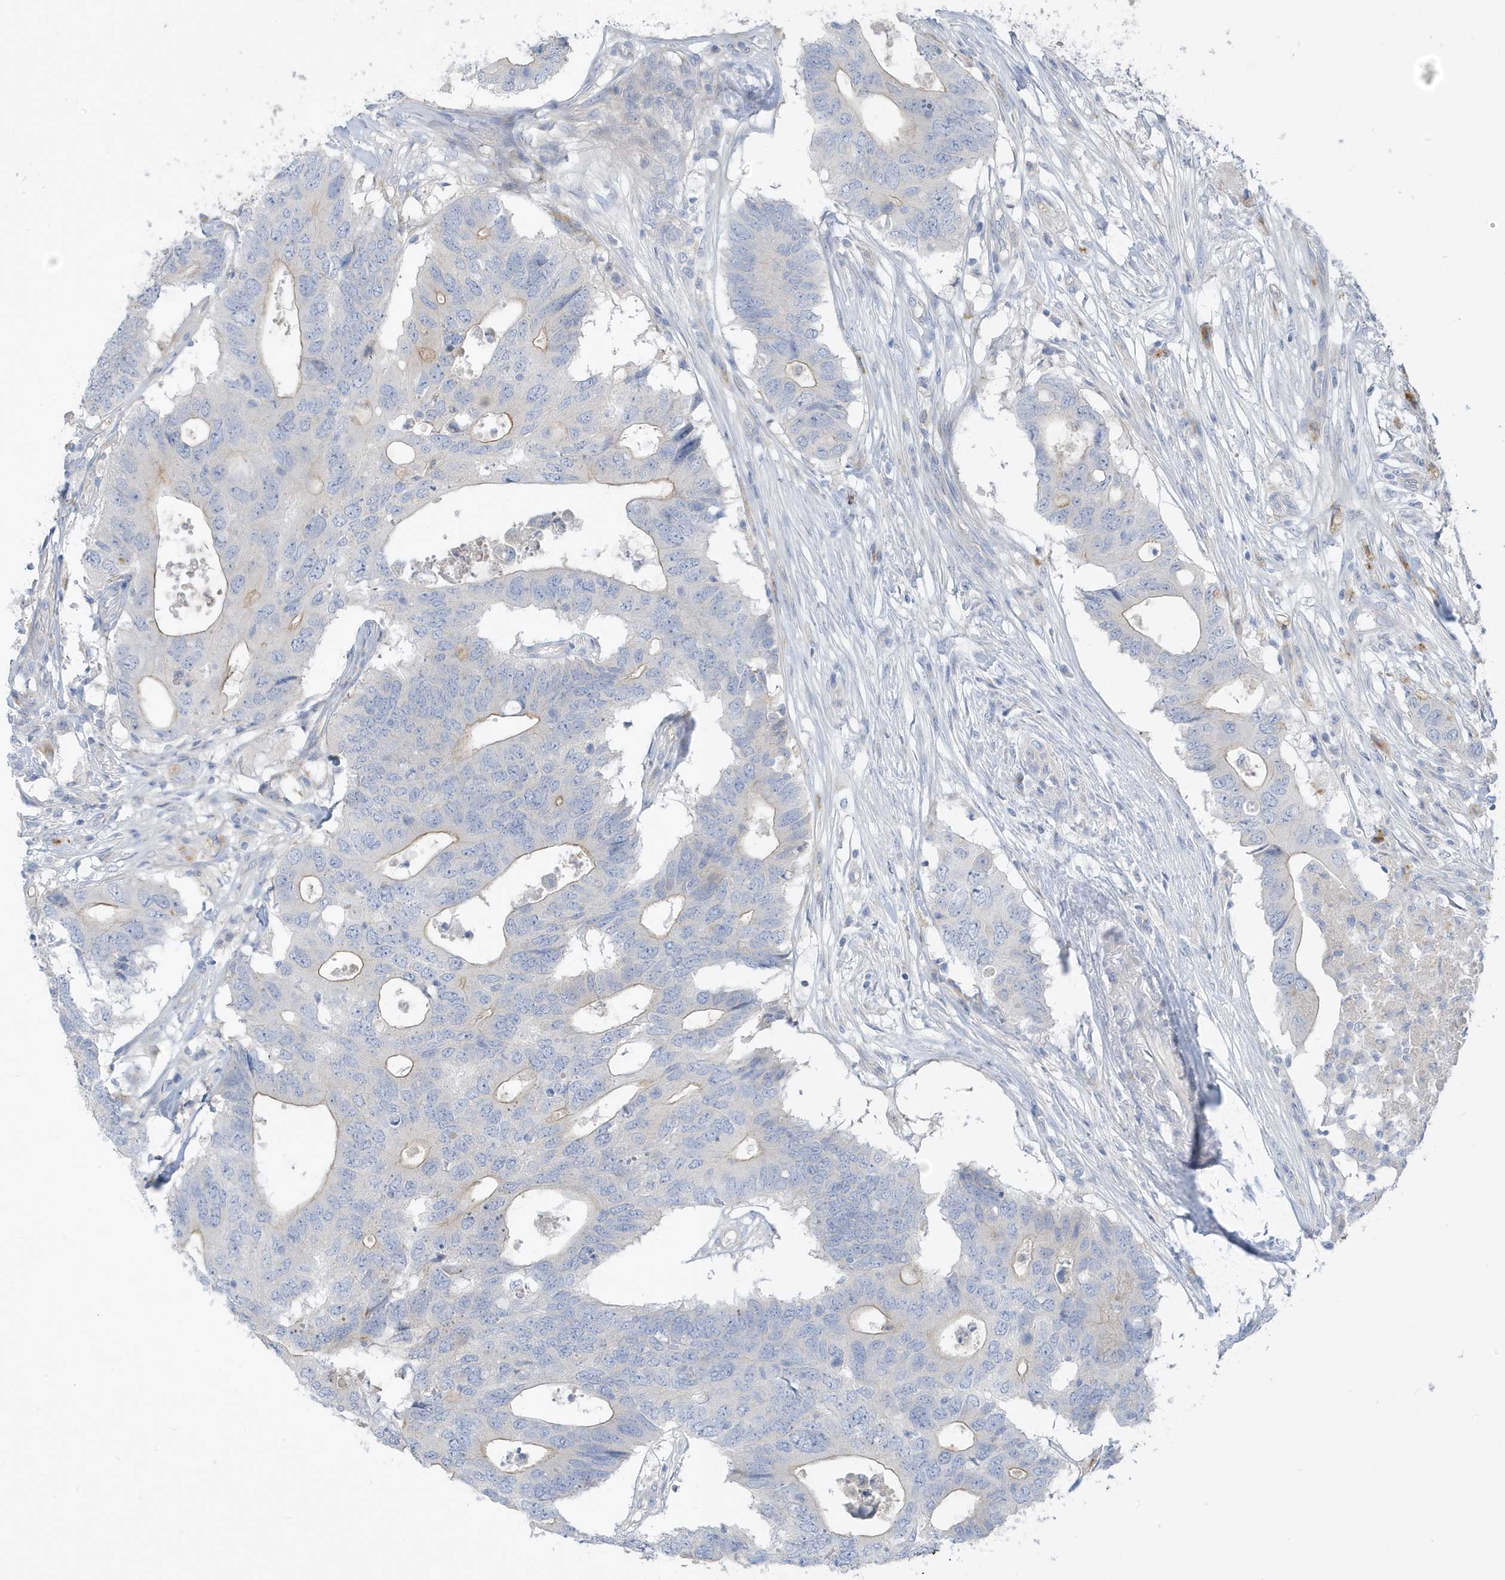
{"staining": {"intensity": "weak", "quantity": "<25%", "location": "cytoplasmic/membranous"}, "tissue": "colorectal cancer", "cell_type": "Tumor cells", "image_type": "cancer", "snomed": [{"axis": "morphology", "description": "Adenocarcinoma, NOS"}, {"axis": "topography", "description": "Colon"}], "caption": "Immunohistochemistry (IHC) micrograph of neoplastic tissue: colorectal adenocarcinoma stained with DAB reveals no significant protein staining in tumor cells. (DAB (3,3'-diaminobenzidine) immunohistochemistry (IHC), high magnification).", "gene": "ATP13A5", "patient": {"sex": "male", "age": 71}}